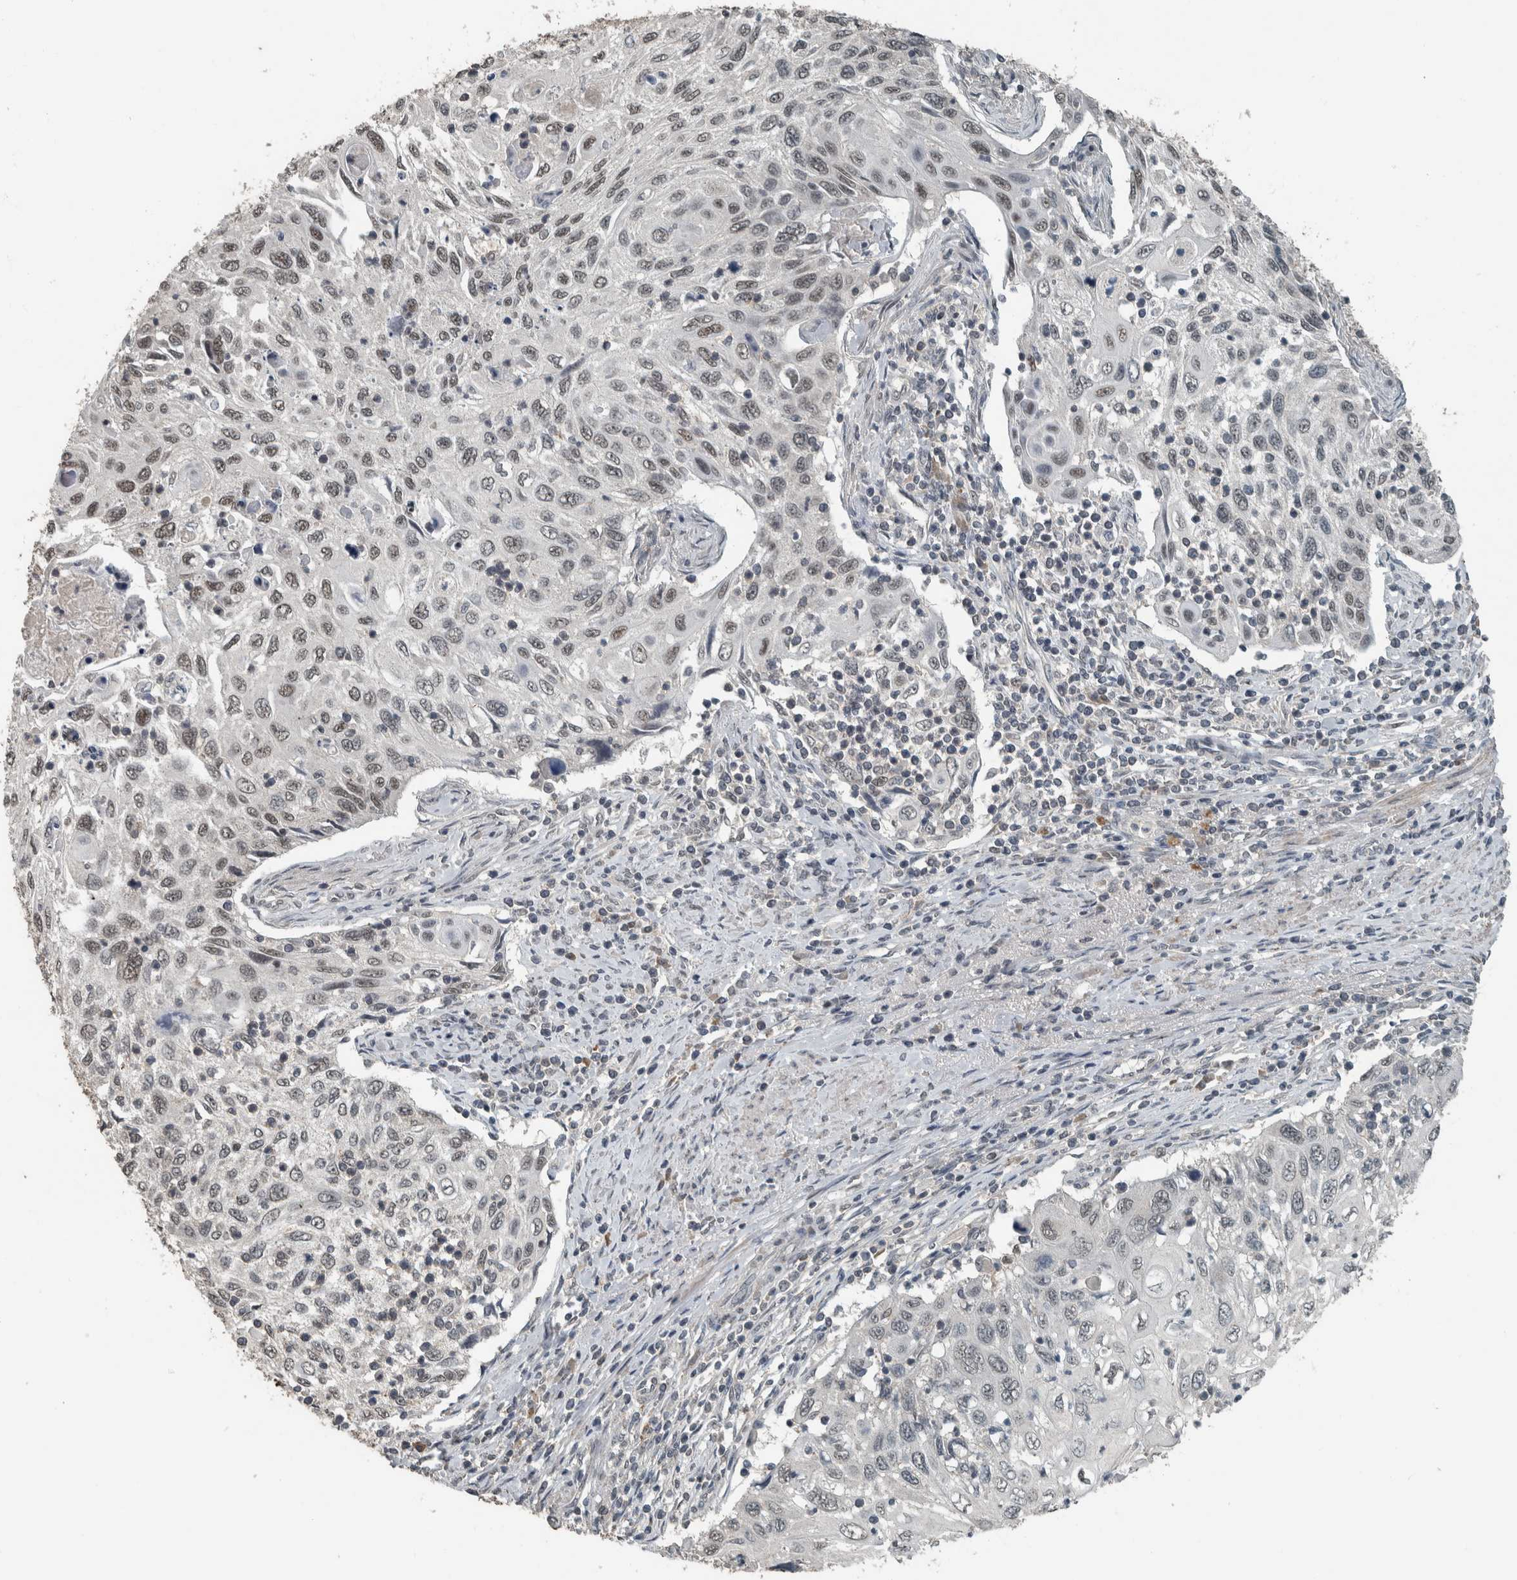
{"staining": {"intensity": "weak", "quantity": ">75%", "location": "nuclear"}, "tissue": "cervical cancer", "cell_type": "Tumor cells", "image_type": "cancer", "snomed": [{"axis": "morphology", "description": "Squamous cell carcinoma, NOS"}, {"axis": "topography", "description": "Cervix"}], "caption": "Immunohistochemistry of cervical squamous cell carcinoma displays low levels of weak nuclear expression in approximately >75% of tumor cells.", "gene": "ZNF24", "patient": {"sex": "female", "age": 70}}